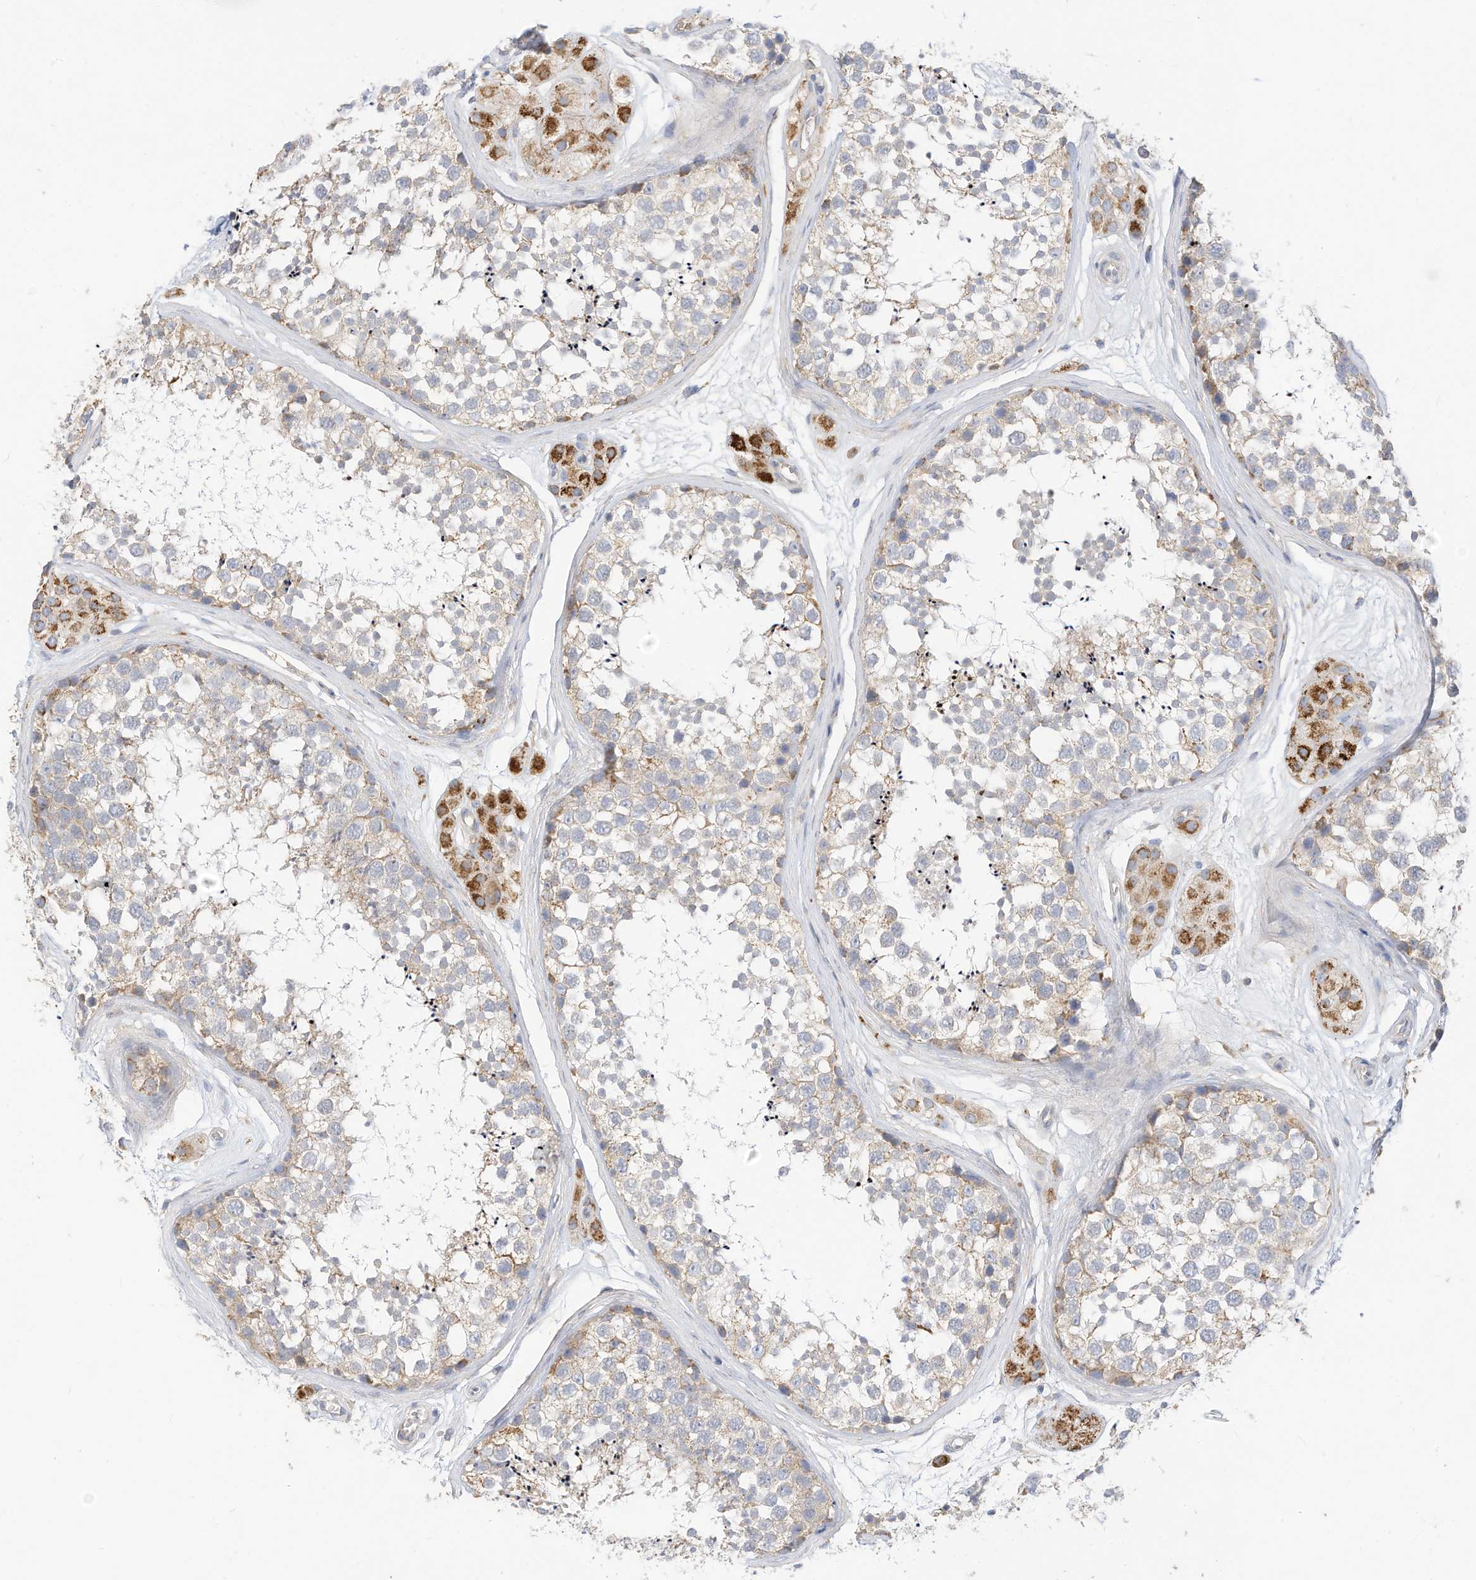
{"staining": {"intensity": "weak", "quantity": "25%-75%", "location": "cytoplasmic/membranous"}, "tissue": "testis", "cell_type": "Cells in seminiferous ducts", "image_type": "normal", "snomed": [{"axis": "morphology", "description": "Normal tissue, NOS"}, {"axis": "topography", "description": "Testis"}], "caption": "Immunohistochemical staining of normal testis shows low levels of weak cytoplasmic/membranous positivity in about 25%-75% of cells in seminiferous ducts.", "gene": "RHOH", "patient": {"sex": "male", "age": 56}}